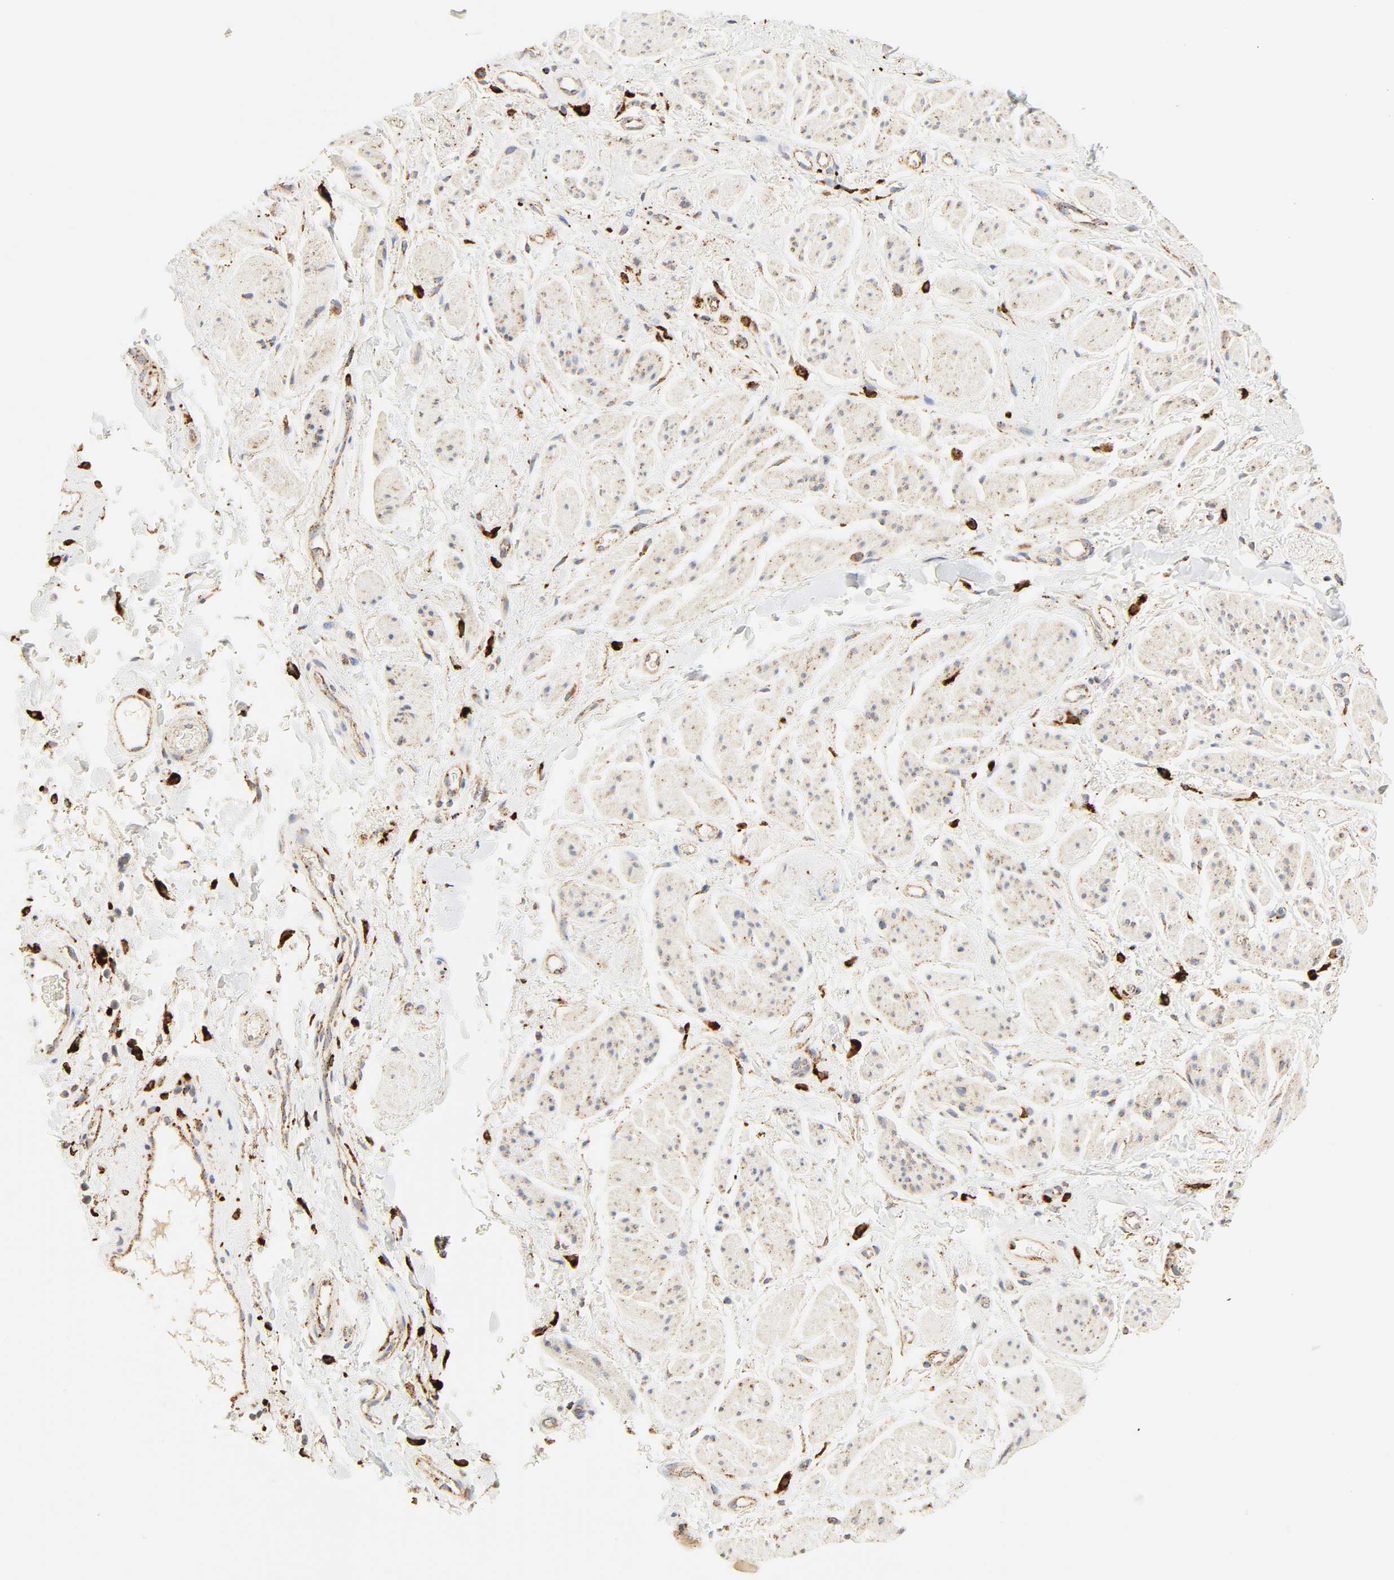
{"staining": {"intensity": "strong", "quantity": ">75%", "location": "cytoplasmic/membranous"}, "tissue": "adipose tissue", "cell_type": "Adipocytes", "image_type": "normal", "snomed": [{"axis": "morphology", "description": "Normal tissue, NOS"}, {"axis": "topography", "description": "Soft tissue"}, {"axis": "topography", "description": "Peripheral nerve tissue"}], "caption": "Strong cytoplasmic/membranous protein staining is identified in approximately >75% of adipocytes in adipose tissue.", "gene": "PSAP", "patient": {"sex": "female", "age": 71}}